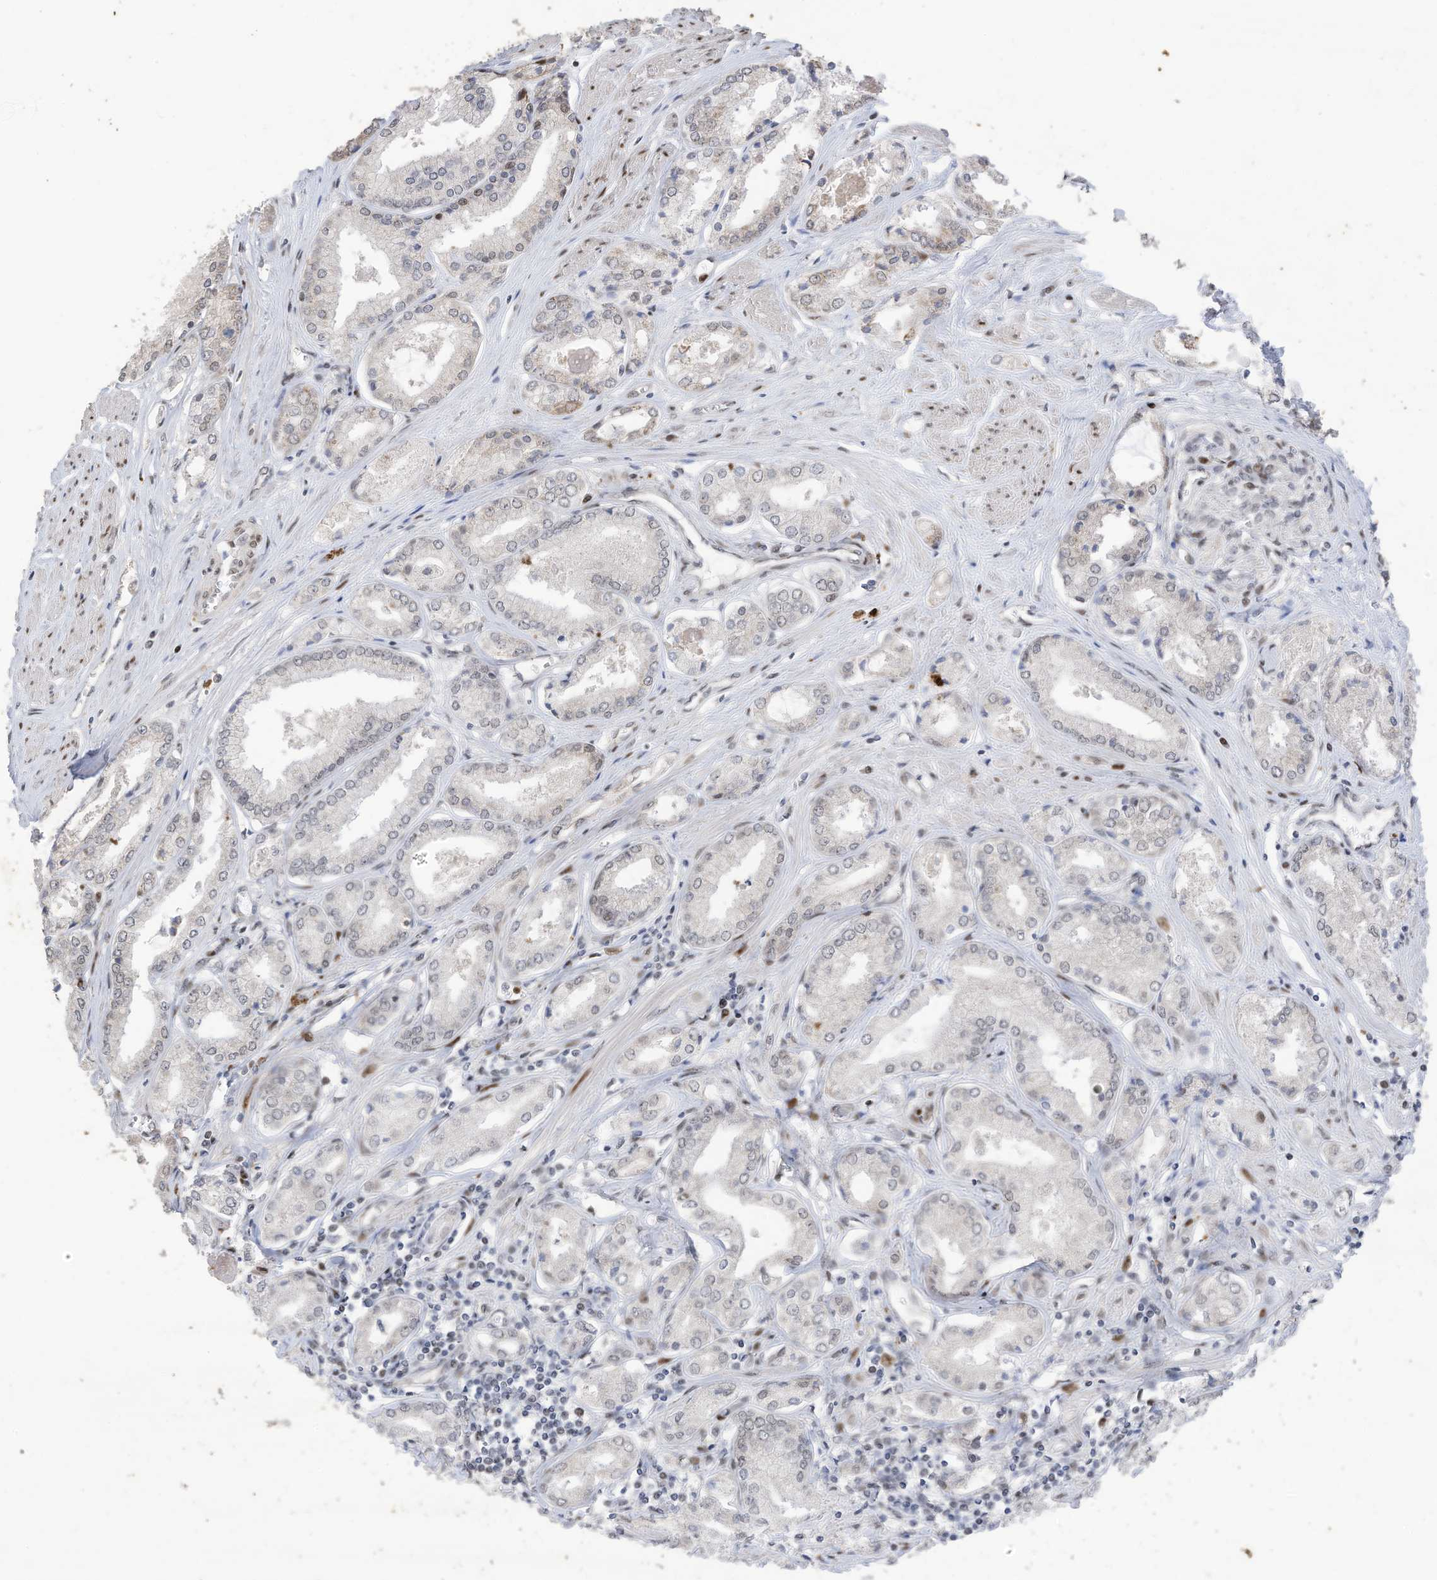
{"staining": {"intensity": "negative", "quantity": "none", "location": "none"}, "tissue": "prostate cancer", "cell_type": "Tumor cells", "image_type": "cancer", "snomed": [{"axis": "morphology", "description": "Adenocarcinoma, Low grade"}, {"axis": "topography", "description": "Prostate"}], "caption": "A high-resolution photomicrograph shows IHC staining of prostate cancer, which exhibits no significant expression in tumor cells.", "gene": "RABL3", "patient": {"sex": "male", "age": 60}}